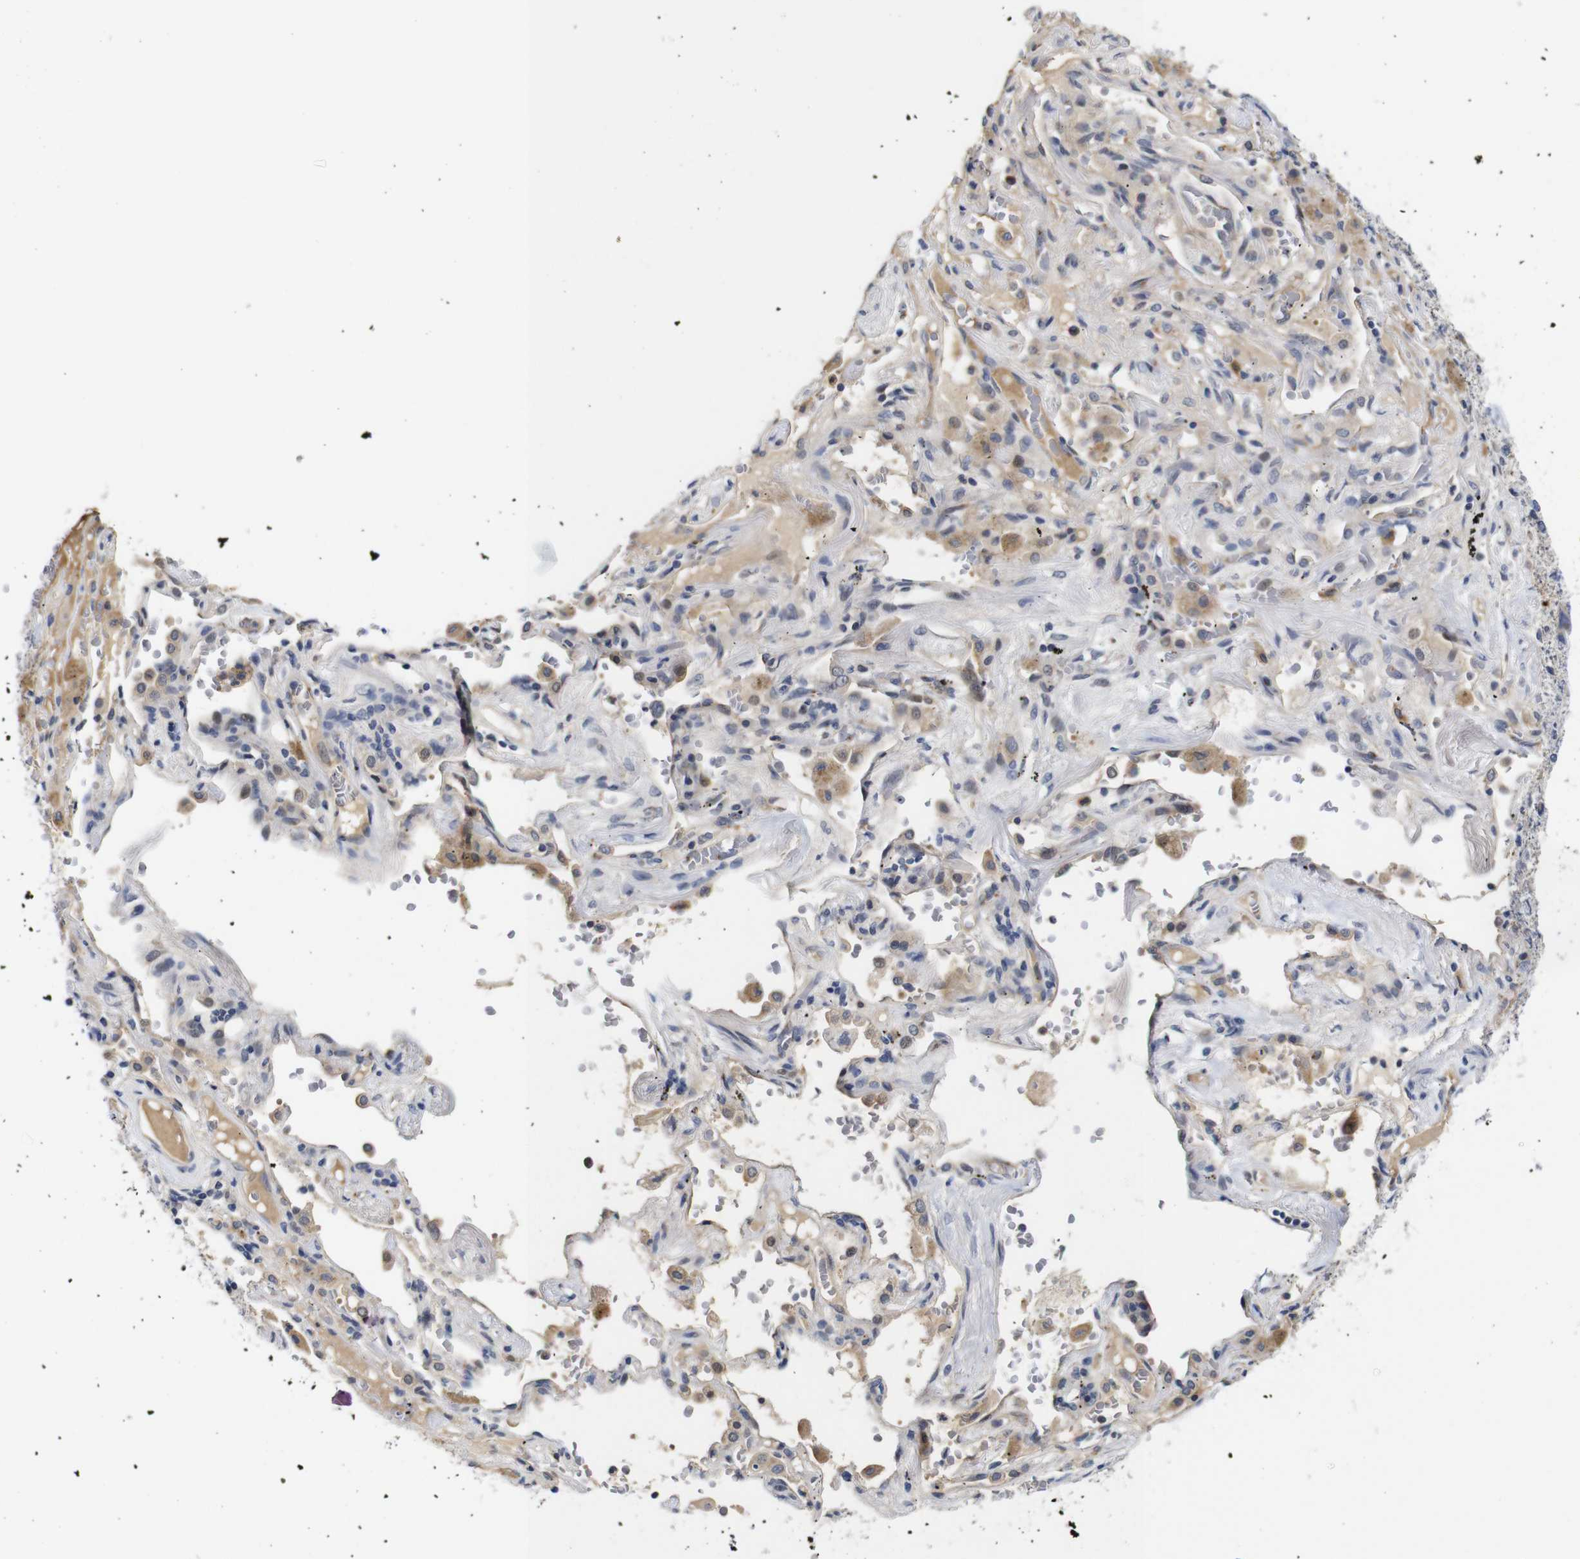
{"staining": {"intensity": "weak", "quantity": "25%-75%", "location": "cytoplasmic/membranous"}, "tissue": "lung cancer", "cell_type": "Tumor cells", "image_type": "cancer", "snomed": [{"axis": "morphology", "description": "Squamous cell carcinoma, NOS"}, {"axis": "topography", "description": "Lung"}], "caption": "Lung cancer (squamous cell carcinoma) stained for a protein (brown) reveals weak cytoplasmic/membranous positive expression in approximately 25%-75% of tumor cells.", "gene": "FURIN", "patient": {"sex": "male", "age": 57}}